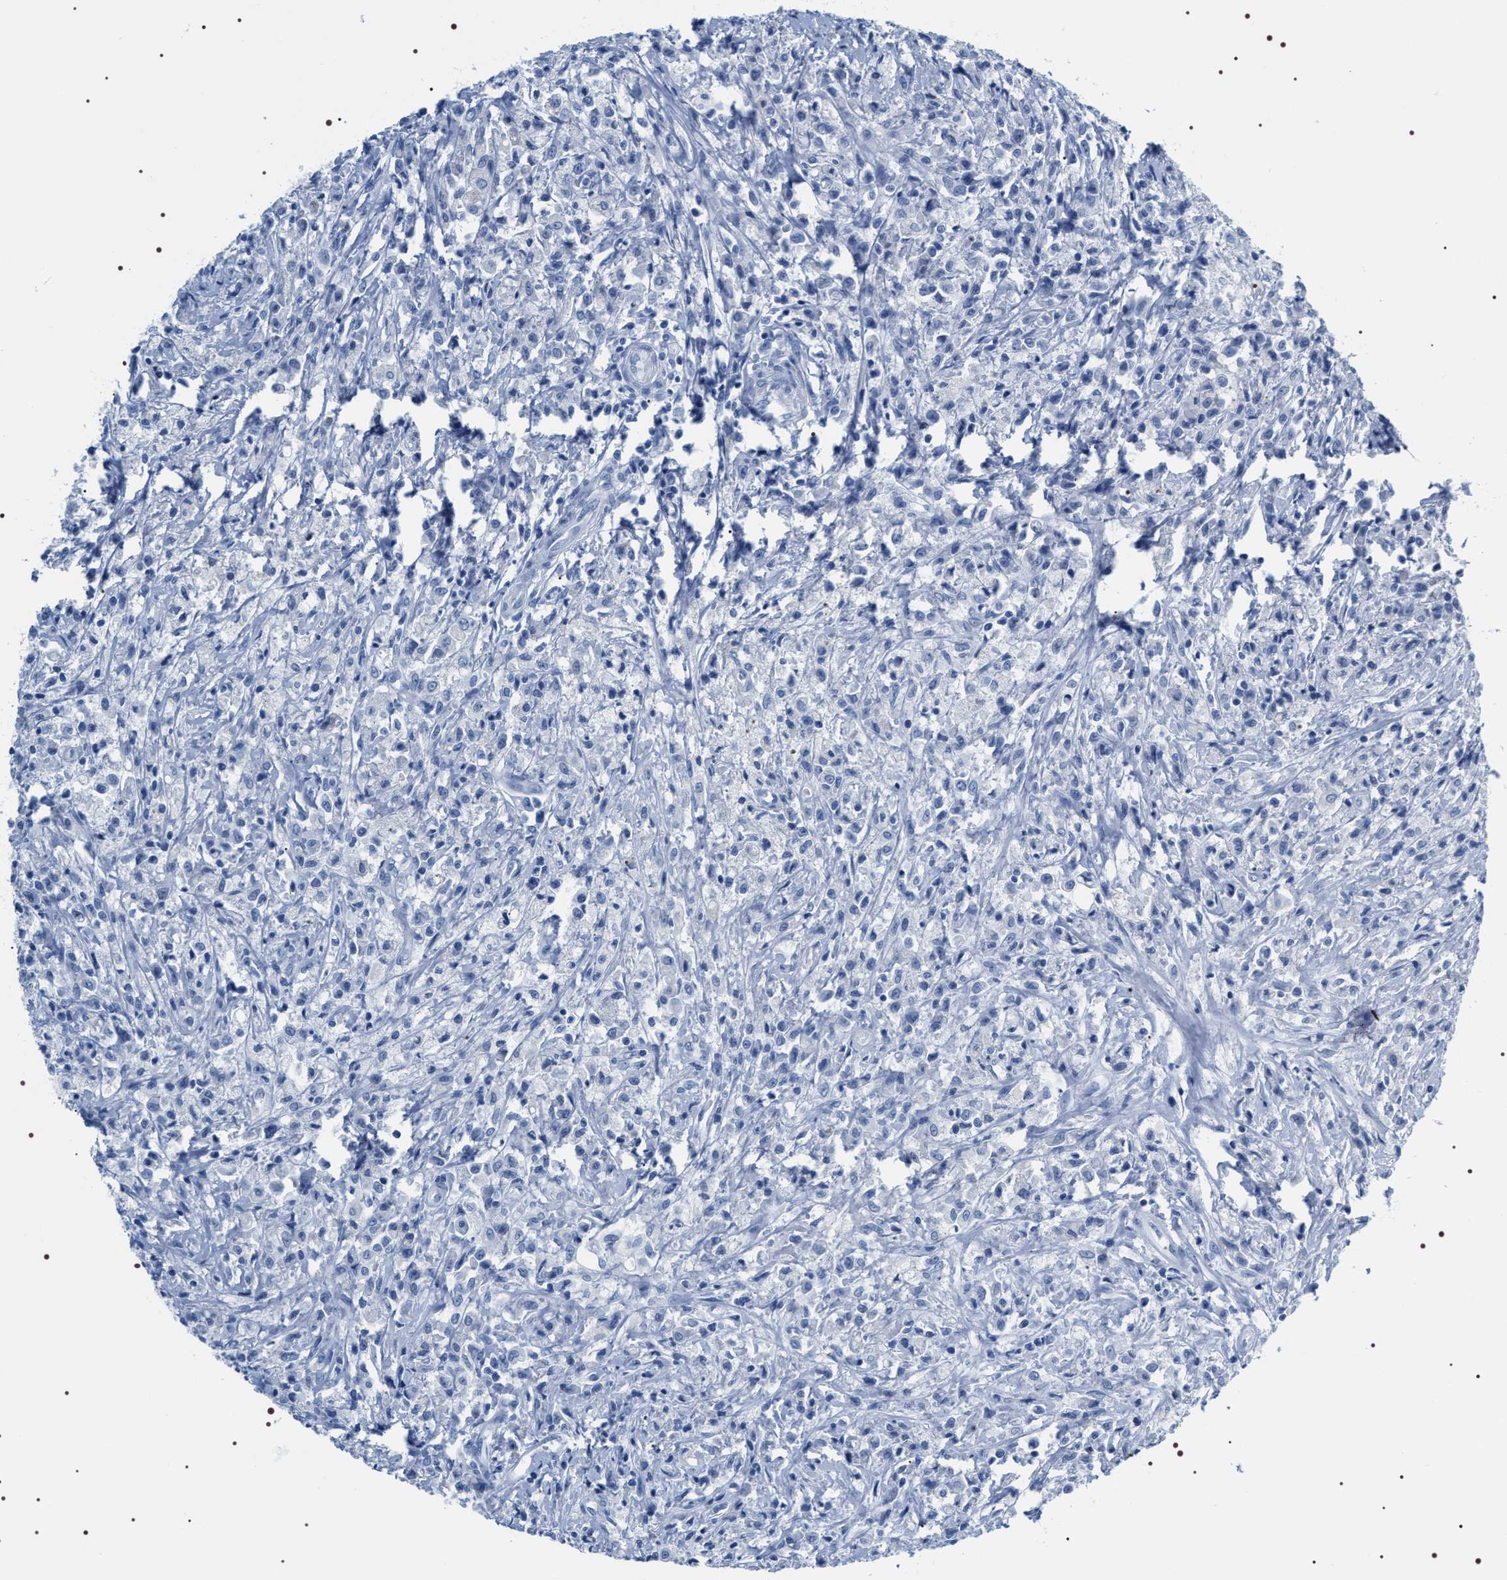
{"staining": {"intensity": "negative", "quantity": "none", "location": "none"}, "tissue": "testis cancer", "cell_type": "Tumor cells", "image_type": "cancer", "snomed": [{"axis": "morphology", "description": "Carcinoma, Embryonal, NOS"}, {"axis": "topography", "description": "Testis"}], "caption": "Human testis cancer (embryonal carcinoma) stained for a protein using immunohistochemistry (IHC) displays no staining in tumor cells.", "gene": "ADH4", "patient": {"sex": "male", "age": 2}}